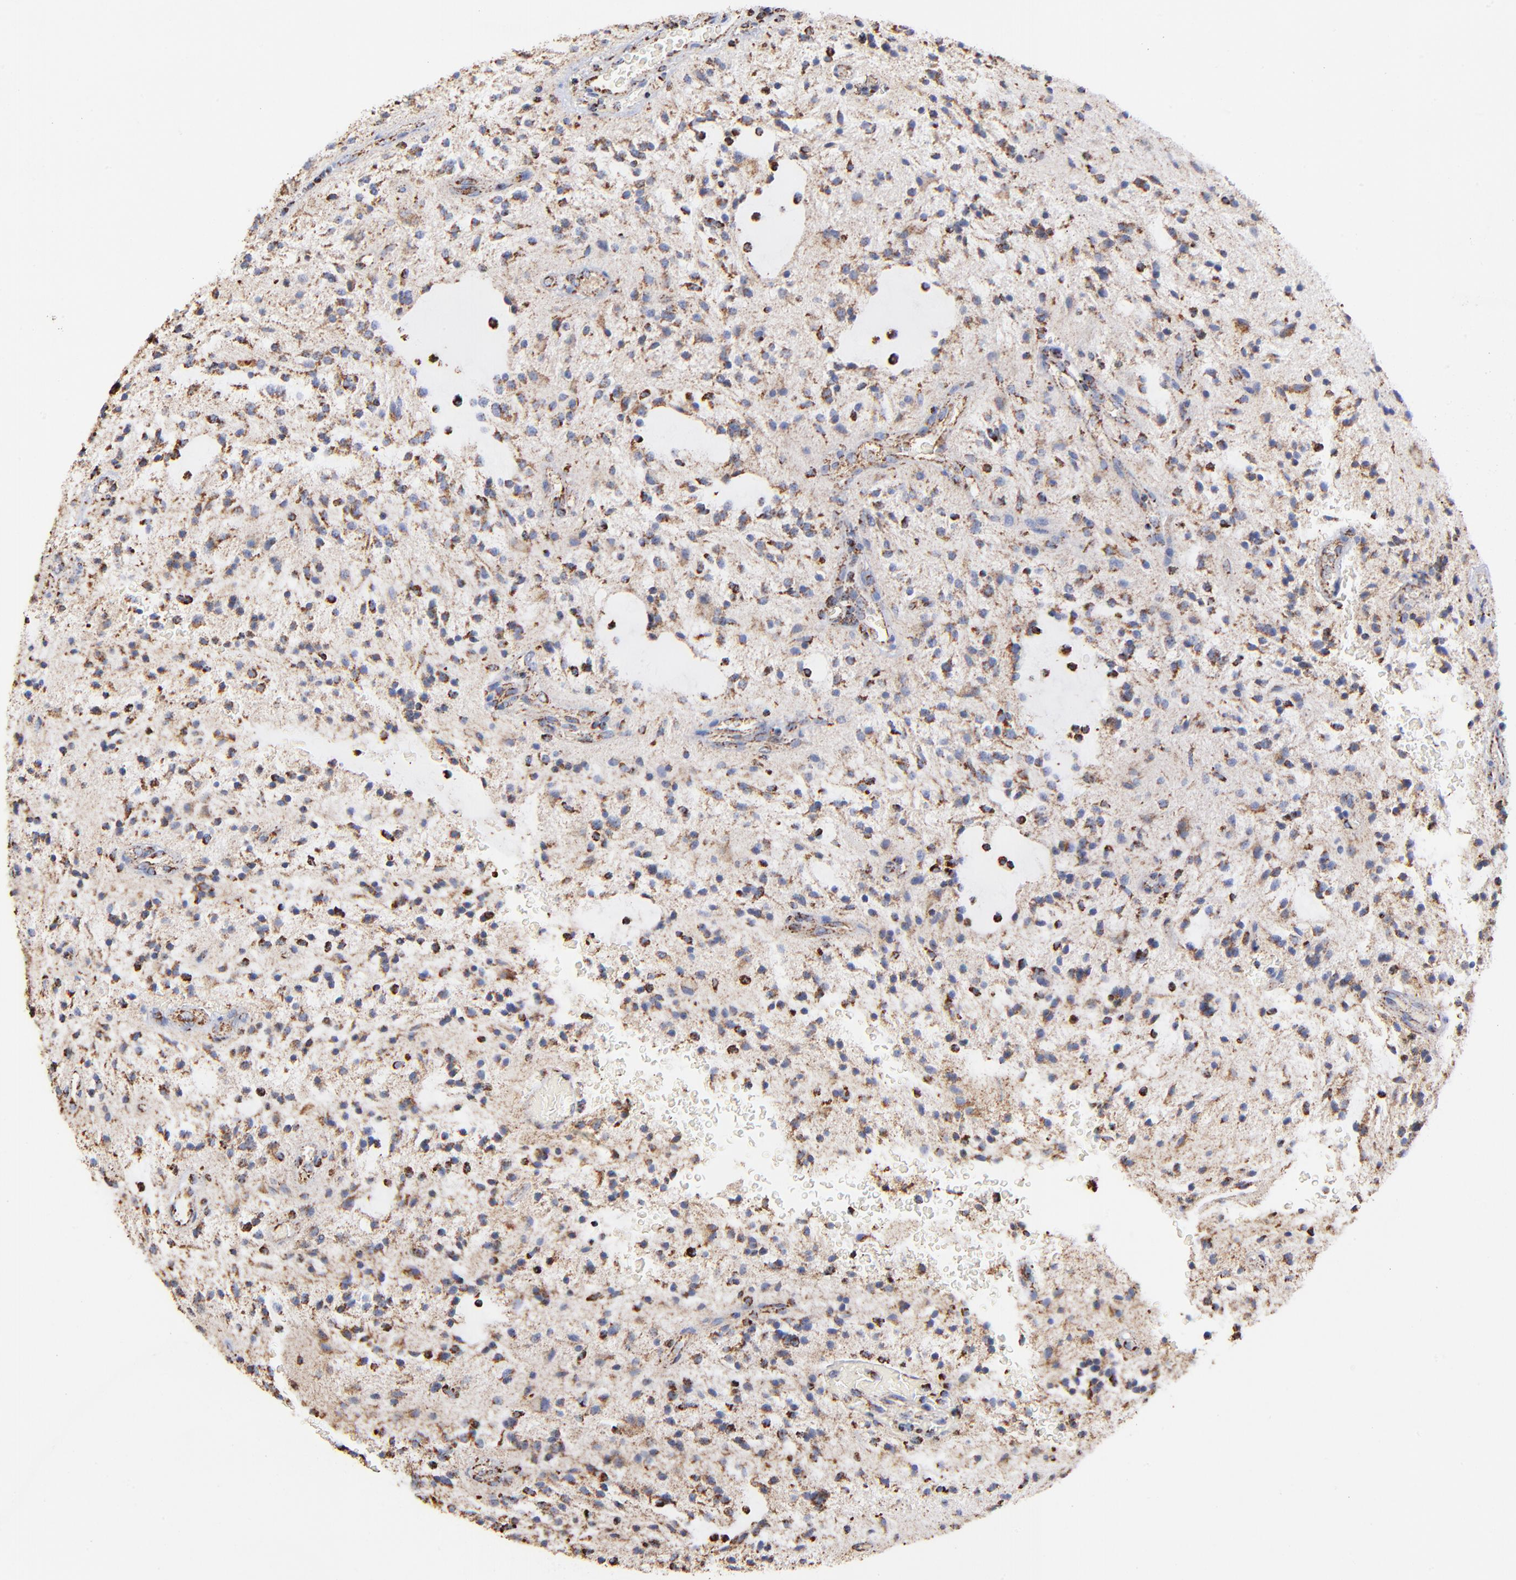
{"staining": {"intensity": "strong", "quantity": "25%-75%", "location": "cytoplasmic/membranous"}, "tissue": "glioma", "cell_type": "Tumor cells", "image_type": "cancer", "snomed": [{"axis": "morphology", "description": "Glioma, malignant, NOS"}, {"axis": "topography", "description": "Cerebellum"}], "caption": "IHC of human glioma shows high levels of strong cytoplasmic/membranous positivity in about 25%-75% of tumor cells. (Stains: DAB (3,3'-diaminobenzidine) in brown, nuclei in blue, Microscopy: brightfield microscopy at high magnification).", "gene": "PHB1", "patient": {"sex": "female", "age": 10}}